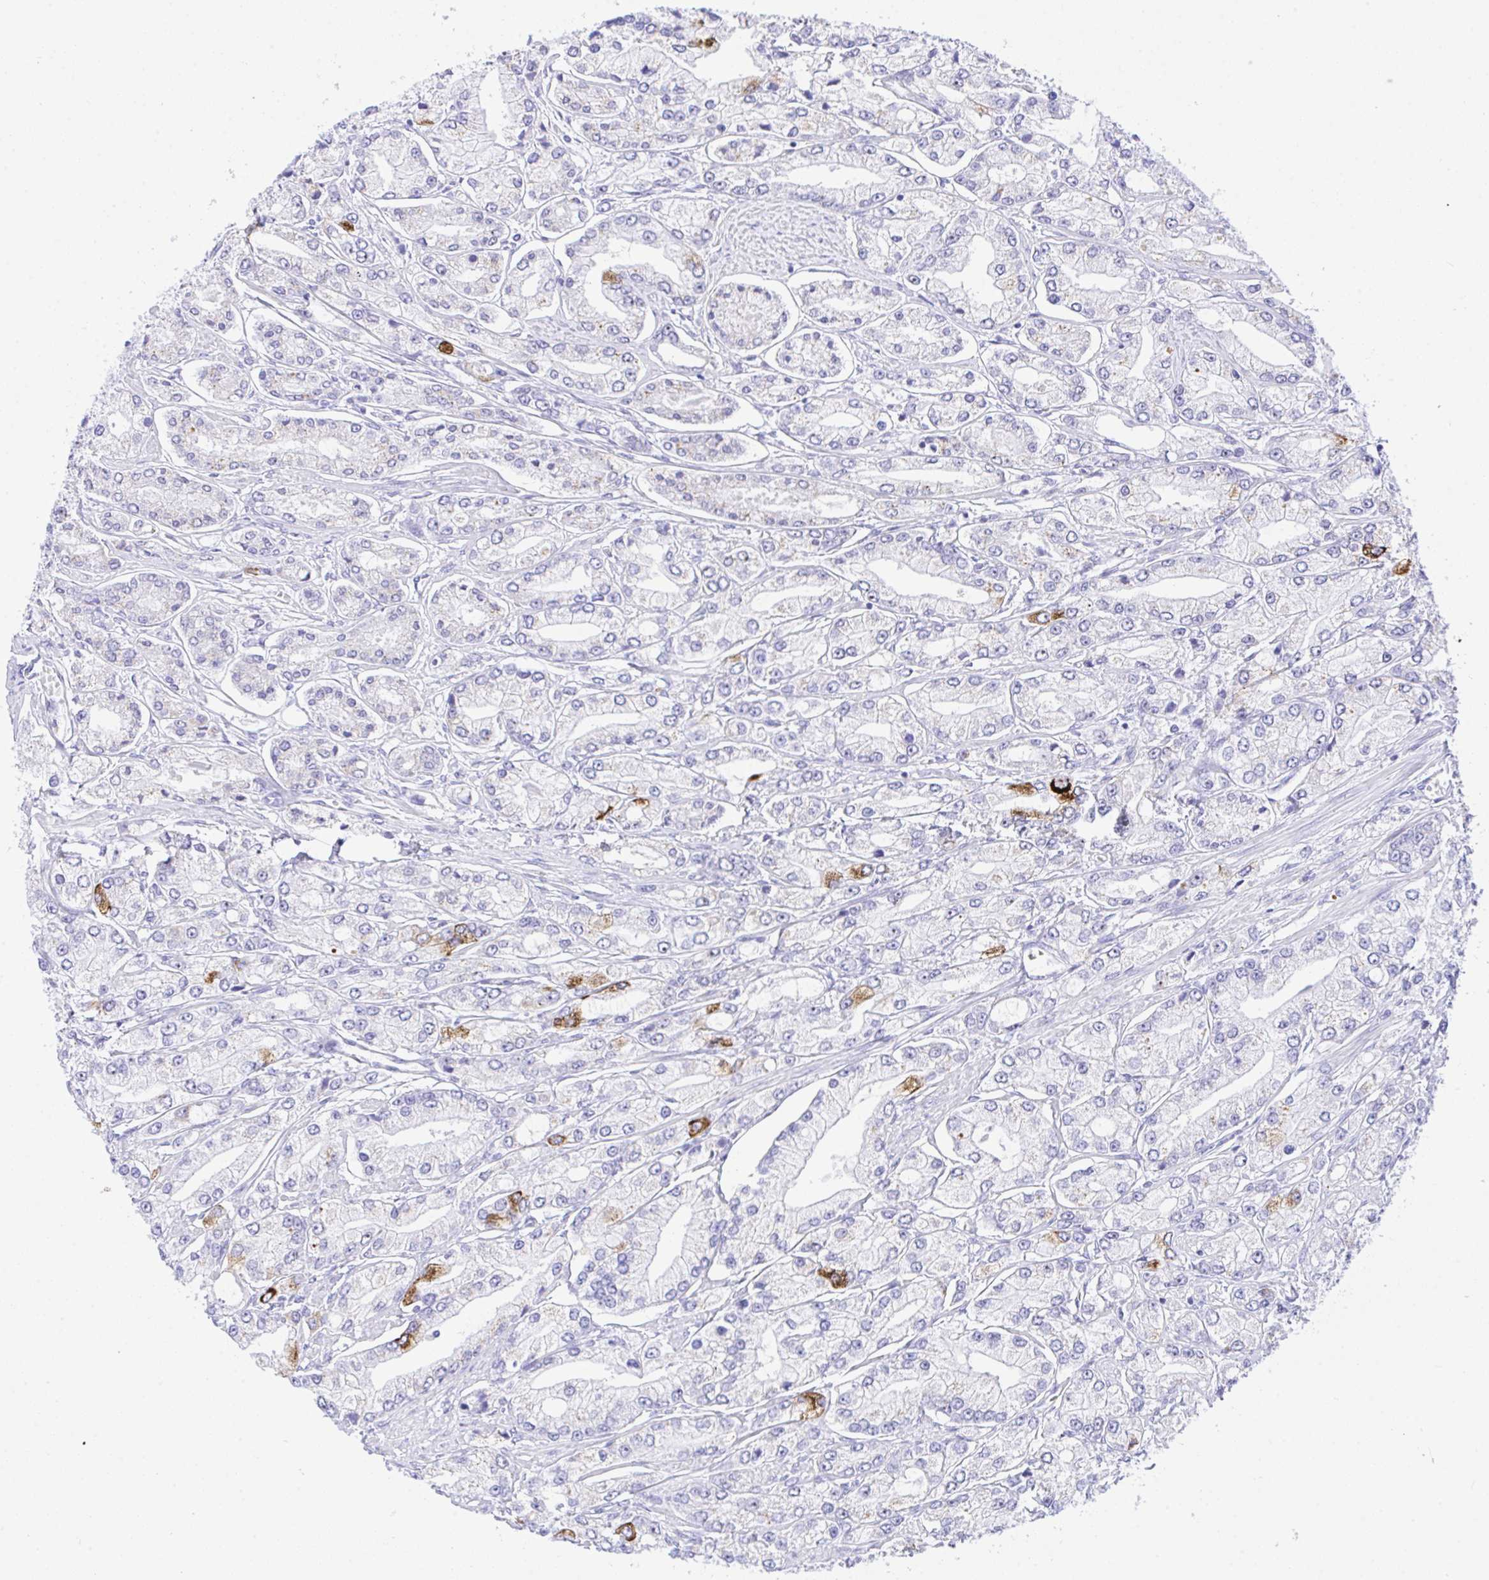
{"staining": {"intensity": "strong", "quantity": "<25%", "location": "cytoplasmic/membranous"}, "tissue": "prostate cancer", "cell_type": "Tumor cells", "image_type": "cancer", "snomed": [{"axis": "morphology", "description": "Adenocarcinoma, High grade"}, {"axis": "topography", "description": "Prostate"}], "caption": "Approximately <25% of tumor cells in adenocarcinoma (high-grade) (prostate) display strong cytoplasmic/membranous protein staining as visualized by brown immunohistochemical staining.", "gene": "SELENOV", "patient": {"sex": "male", "age": 66}}